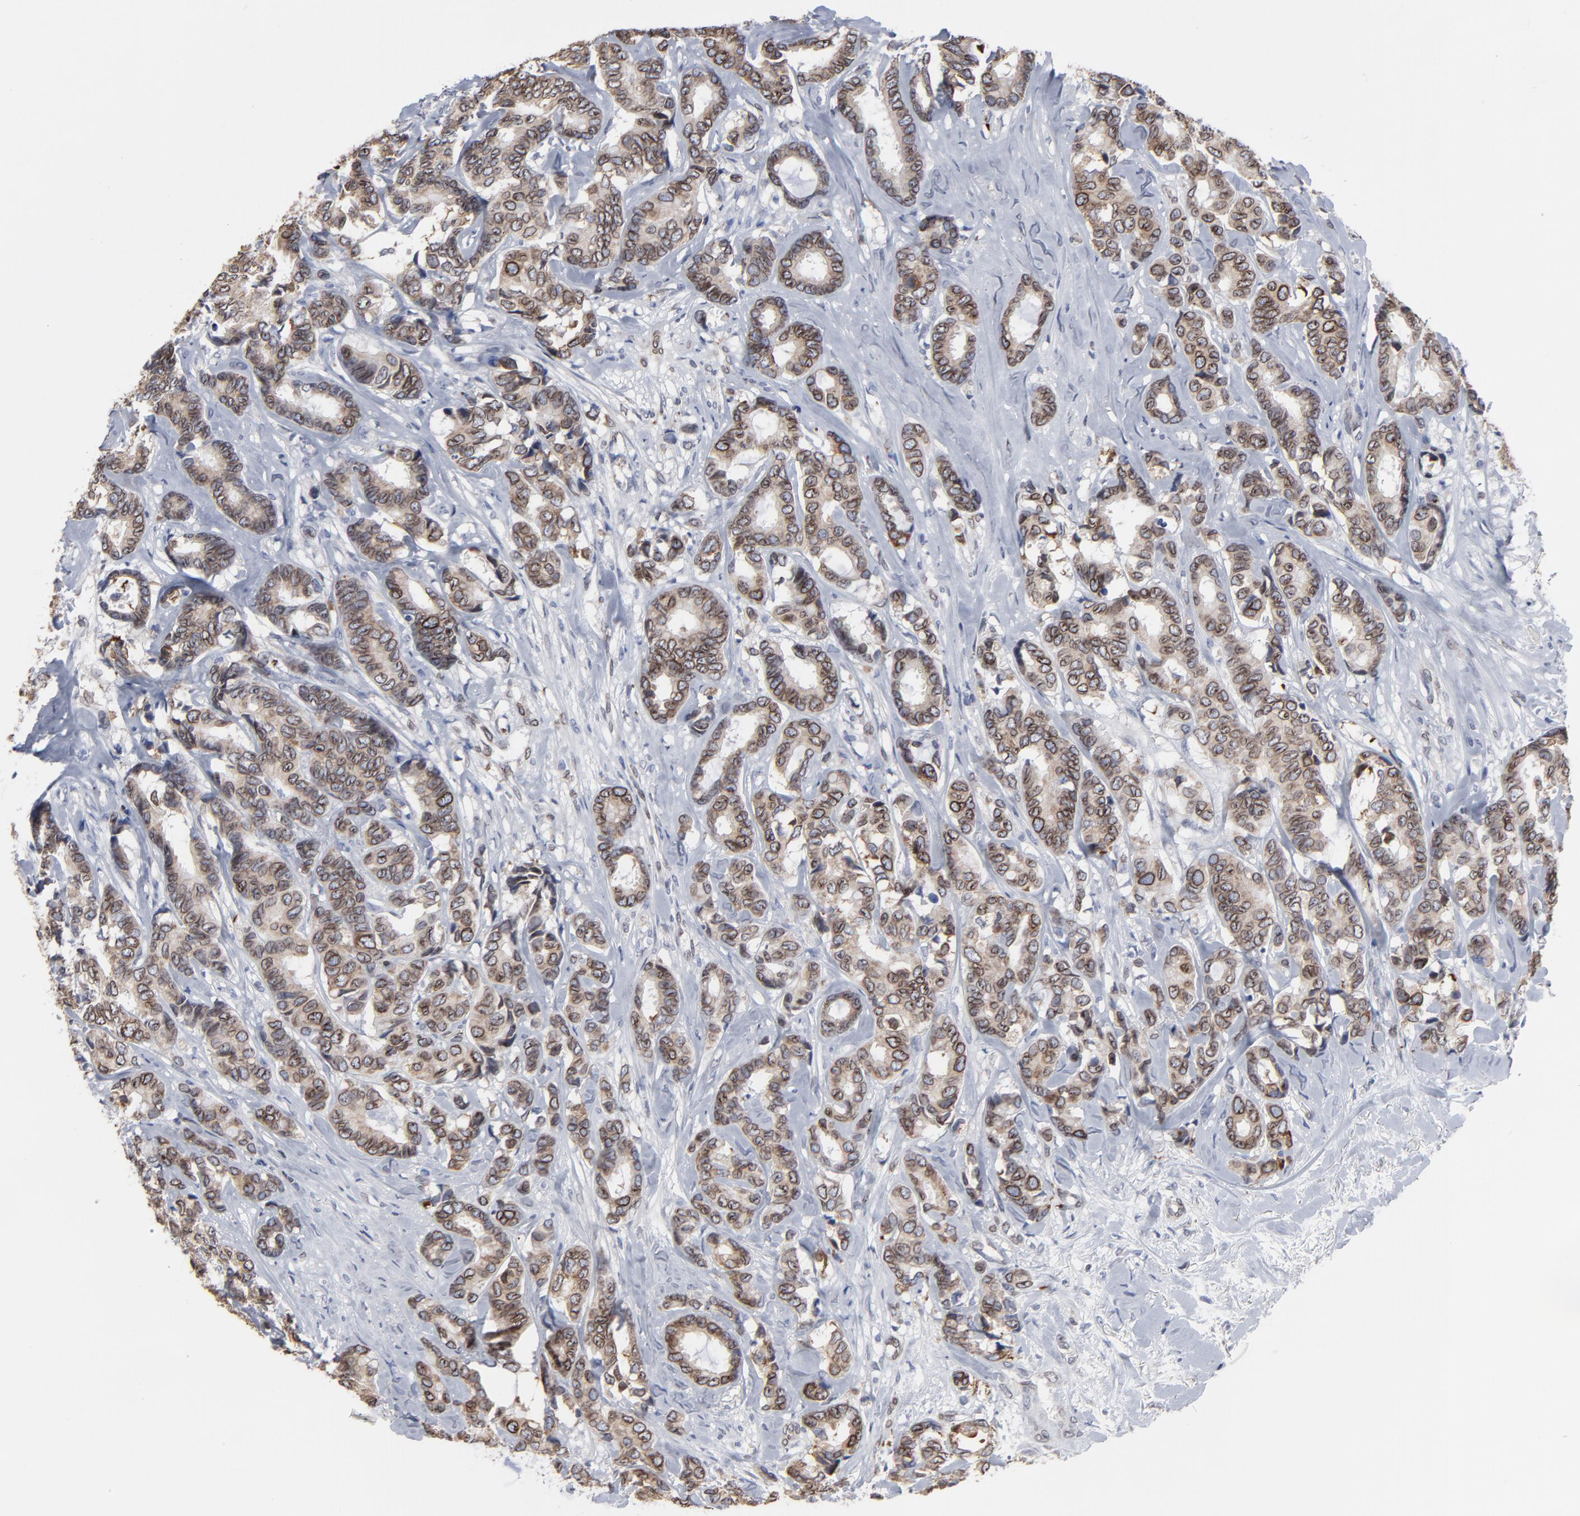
{"staining": {"intensity": "moderate", "quantity": ">75%", "location": "cytoplasmic/membranous,nuclear"}, "tissue": "breast cancer", "cell_type": "Tumor cells", "image_type": "cancer", "snomed": [{"axis": "morphology", "description": "Duct carcinoma"}, {"axis": "topography", "description": "Breast"}], "caption": "A micrograph showing moderate cytoplasmic/membranous and nuclear expression in approximately >75% of tumor cells in breast cancer (invasive ductal carcinoma), as visualized by brown immunohistochemical staining.", "gene": "SYNE2", "patient": {"sex": "female", "age": 87}}